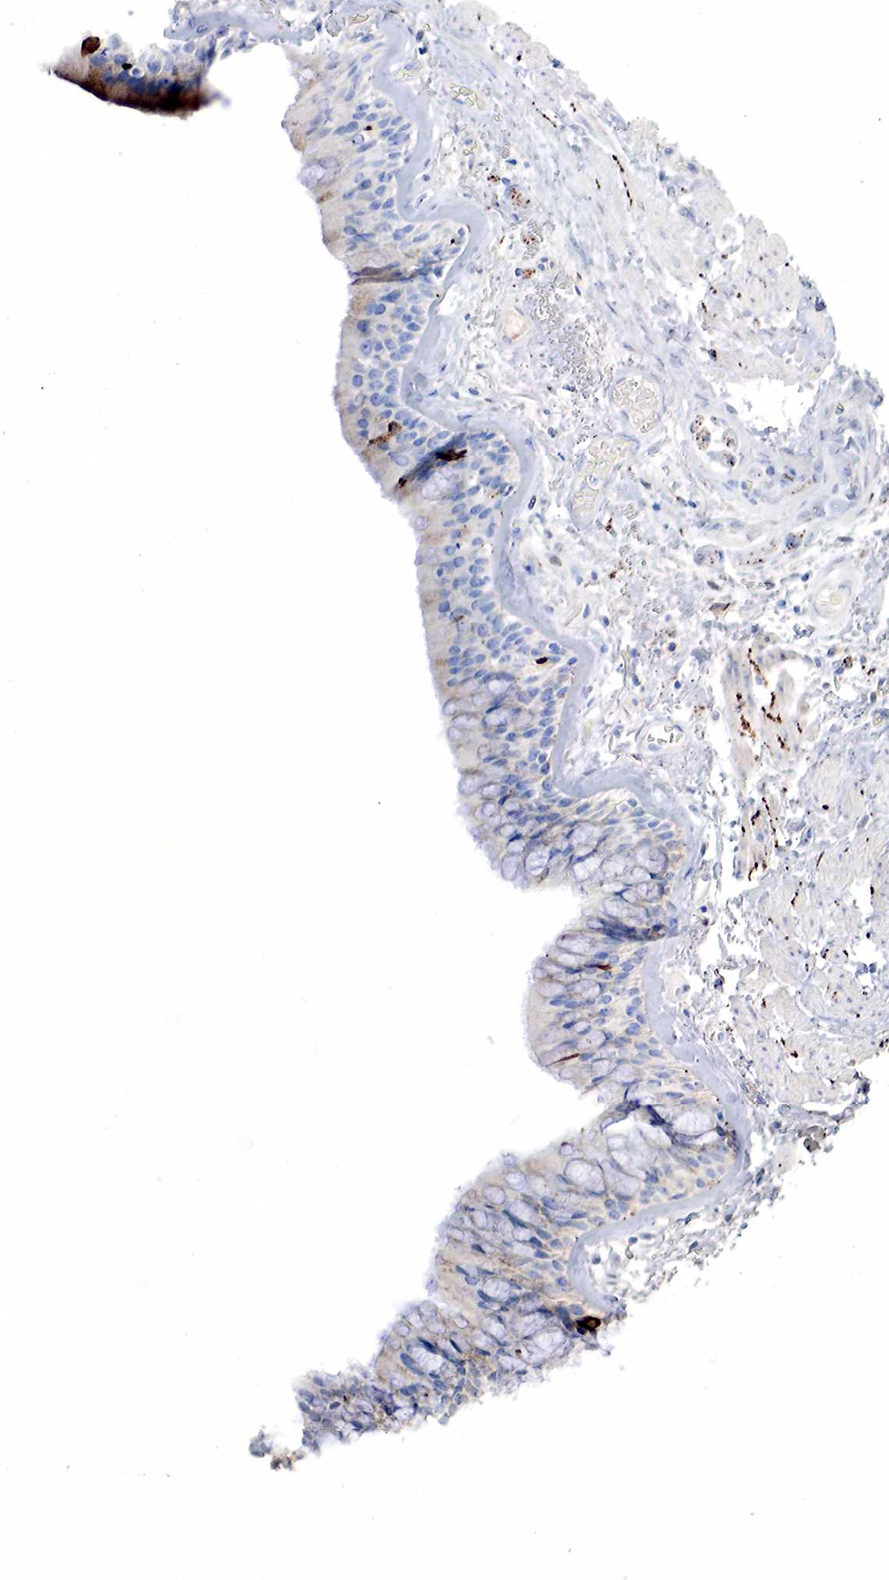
{"staining": {"intensity": "weak", "quantity": "25%-75%", "location": "cytoplasmic/membranous"}, "tissue": "bronchus", "cell_type": "Respiratory epithelial cells", "image_type": "normal", "snomed": [{"axis": "morphology", "description": "Normal tissue, NOS"}, {"axis": "topography", "description": "Bronchus"}, {"axis": "topography", "description": "Lung"}], "caption": "About 25%-75% of respiratory epithelial cells in normal bronchus show weak cytoplasmic/membranous protein positivity as visualized by brown immunohistochemical staining.", "gene": "SYP", "patient": {"sex": "female", "age": 57}}